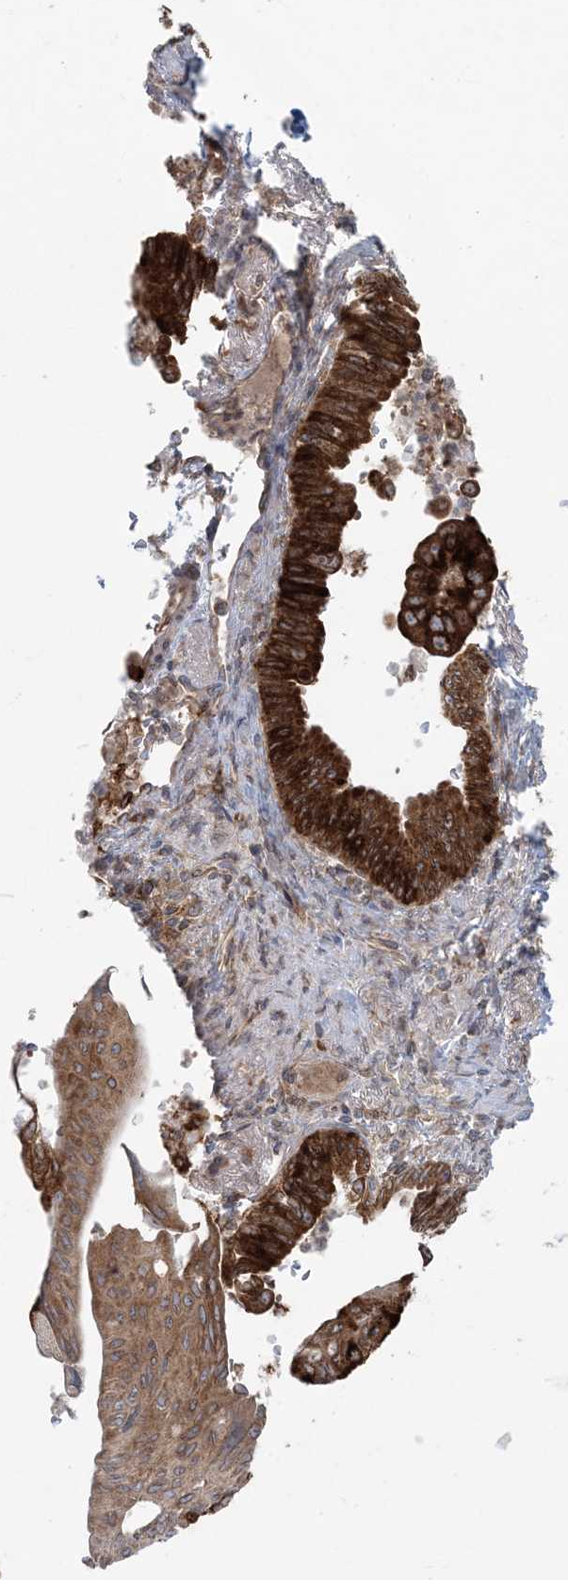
{"staining": {"intensity": "strong", "quantity": ">75%", "location": "cytoplasmic/membranous"}, "tissue": "pancreatic cancer", "cell_type": "Tumor cells", "image_type": "cancer", "snomed": [{"axis": "morphology", "description": "Adenocarcinoma, NOS"}, {"axis": "topography", "description": "Pancreas"}], "caption": "Tumor cells show high levels of strong cytoplasmic/membranous staining in about >75% of cells in human pancreatic adenocarcinoma.", "gene": "UBXN4", "patient": {"sex": "male", "age": 70}}